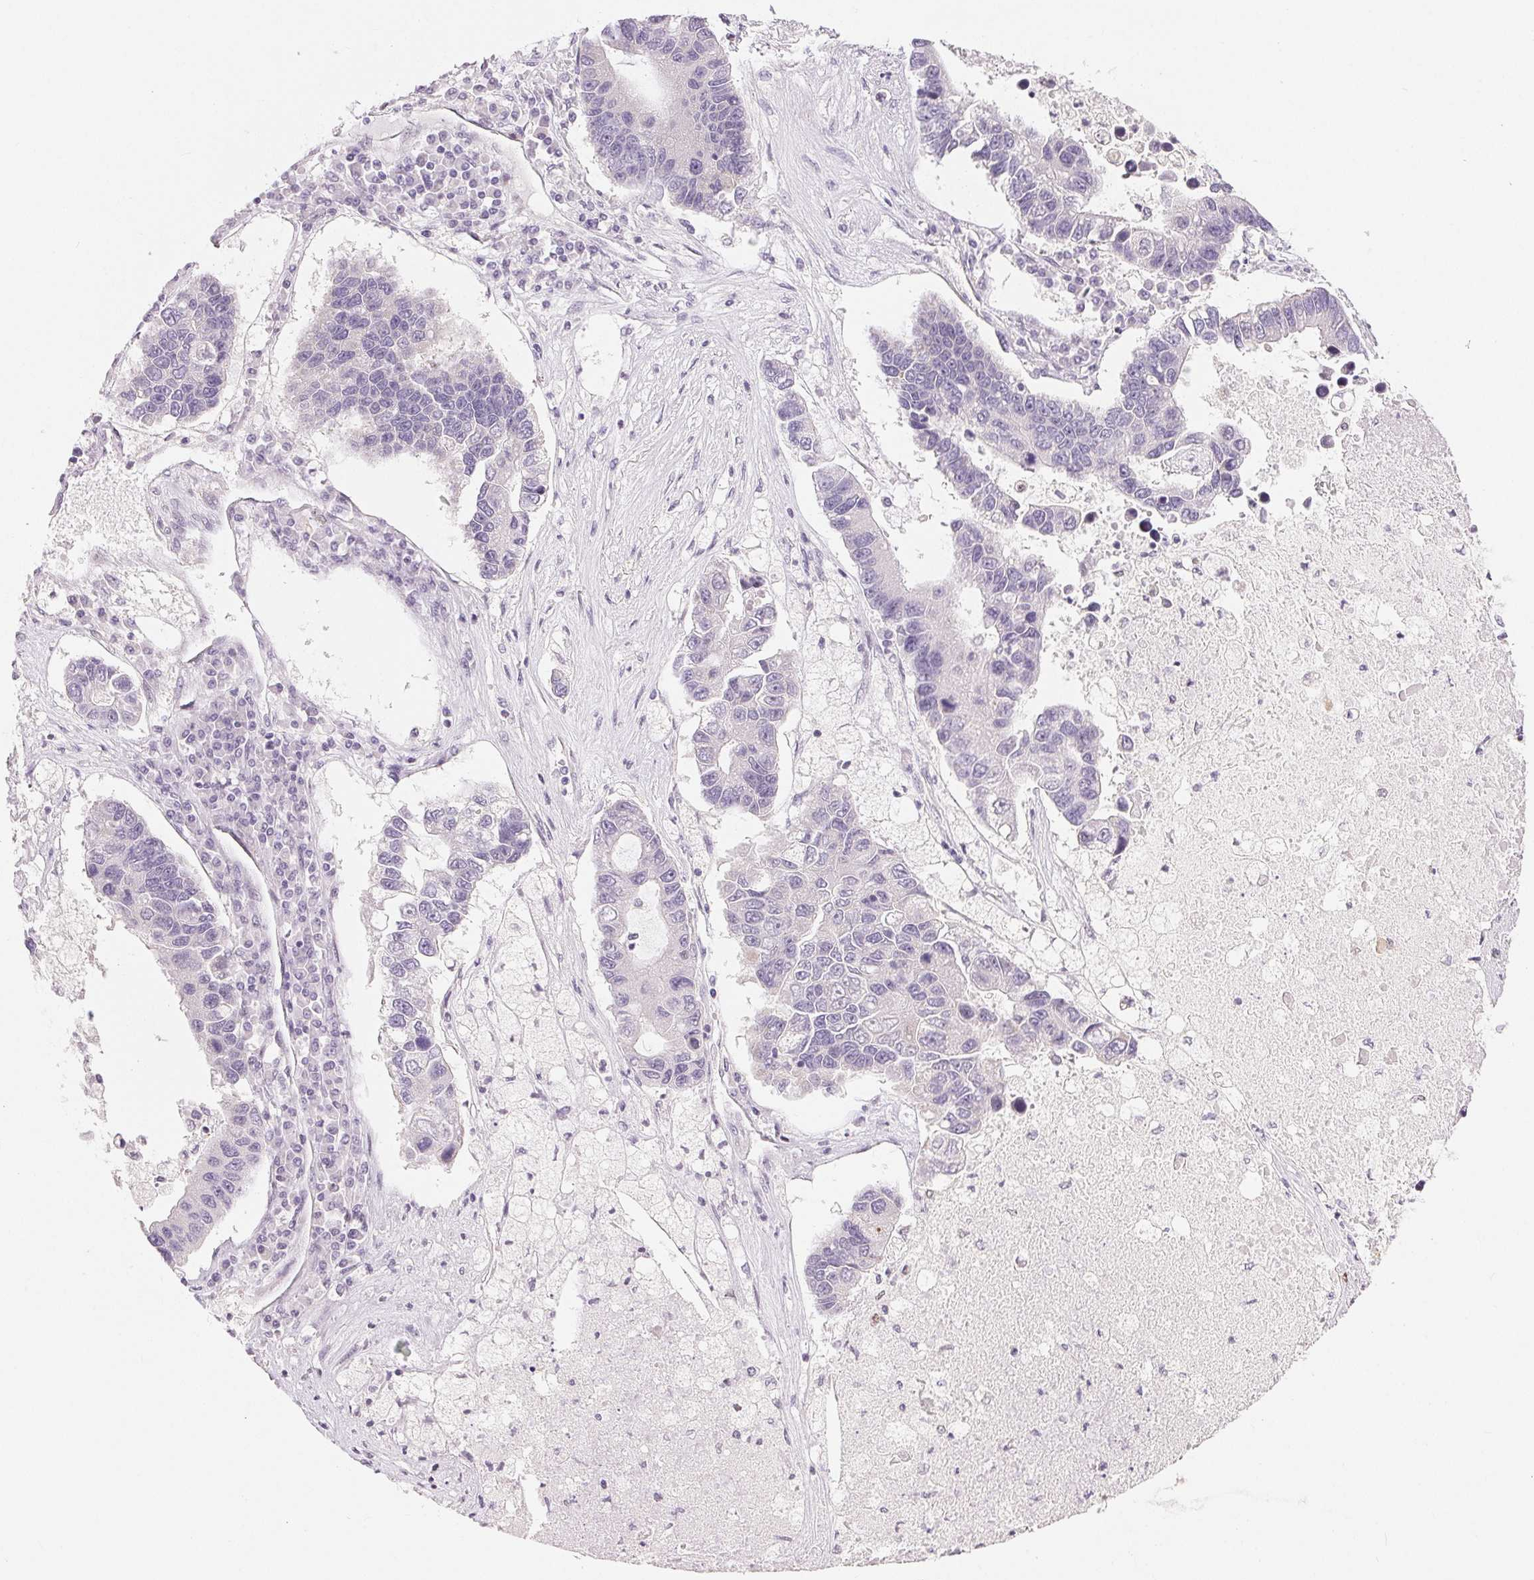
{"staining": {"intensity": "negative", "quantity": "none", "location": "none"}, "tissue": "lung cancer", "cell_type": "Tumor cells", "image_type": "cancer", "snomed": [{"axis": "morphology", "description": "Adenocarcinoma, NOS"}, {"axis": "topography", "description": "Bronchus"}, {"axis": "topography", "description": "Lung"}], "caption": "Immunohistochemistry of human lung adenocarcinoma displays no staining in tumor cells. (Stains: DAB immunohistochemistry (IHC) with hematoxylin counter stain, Microscopy: brightfield microscopy at high magnification).", "gene": "RPGRIP1", "patient": {"sex": "female", "age": 51}}